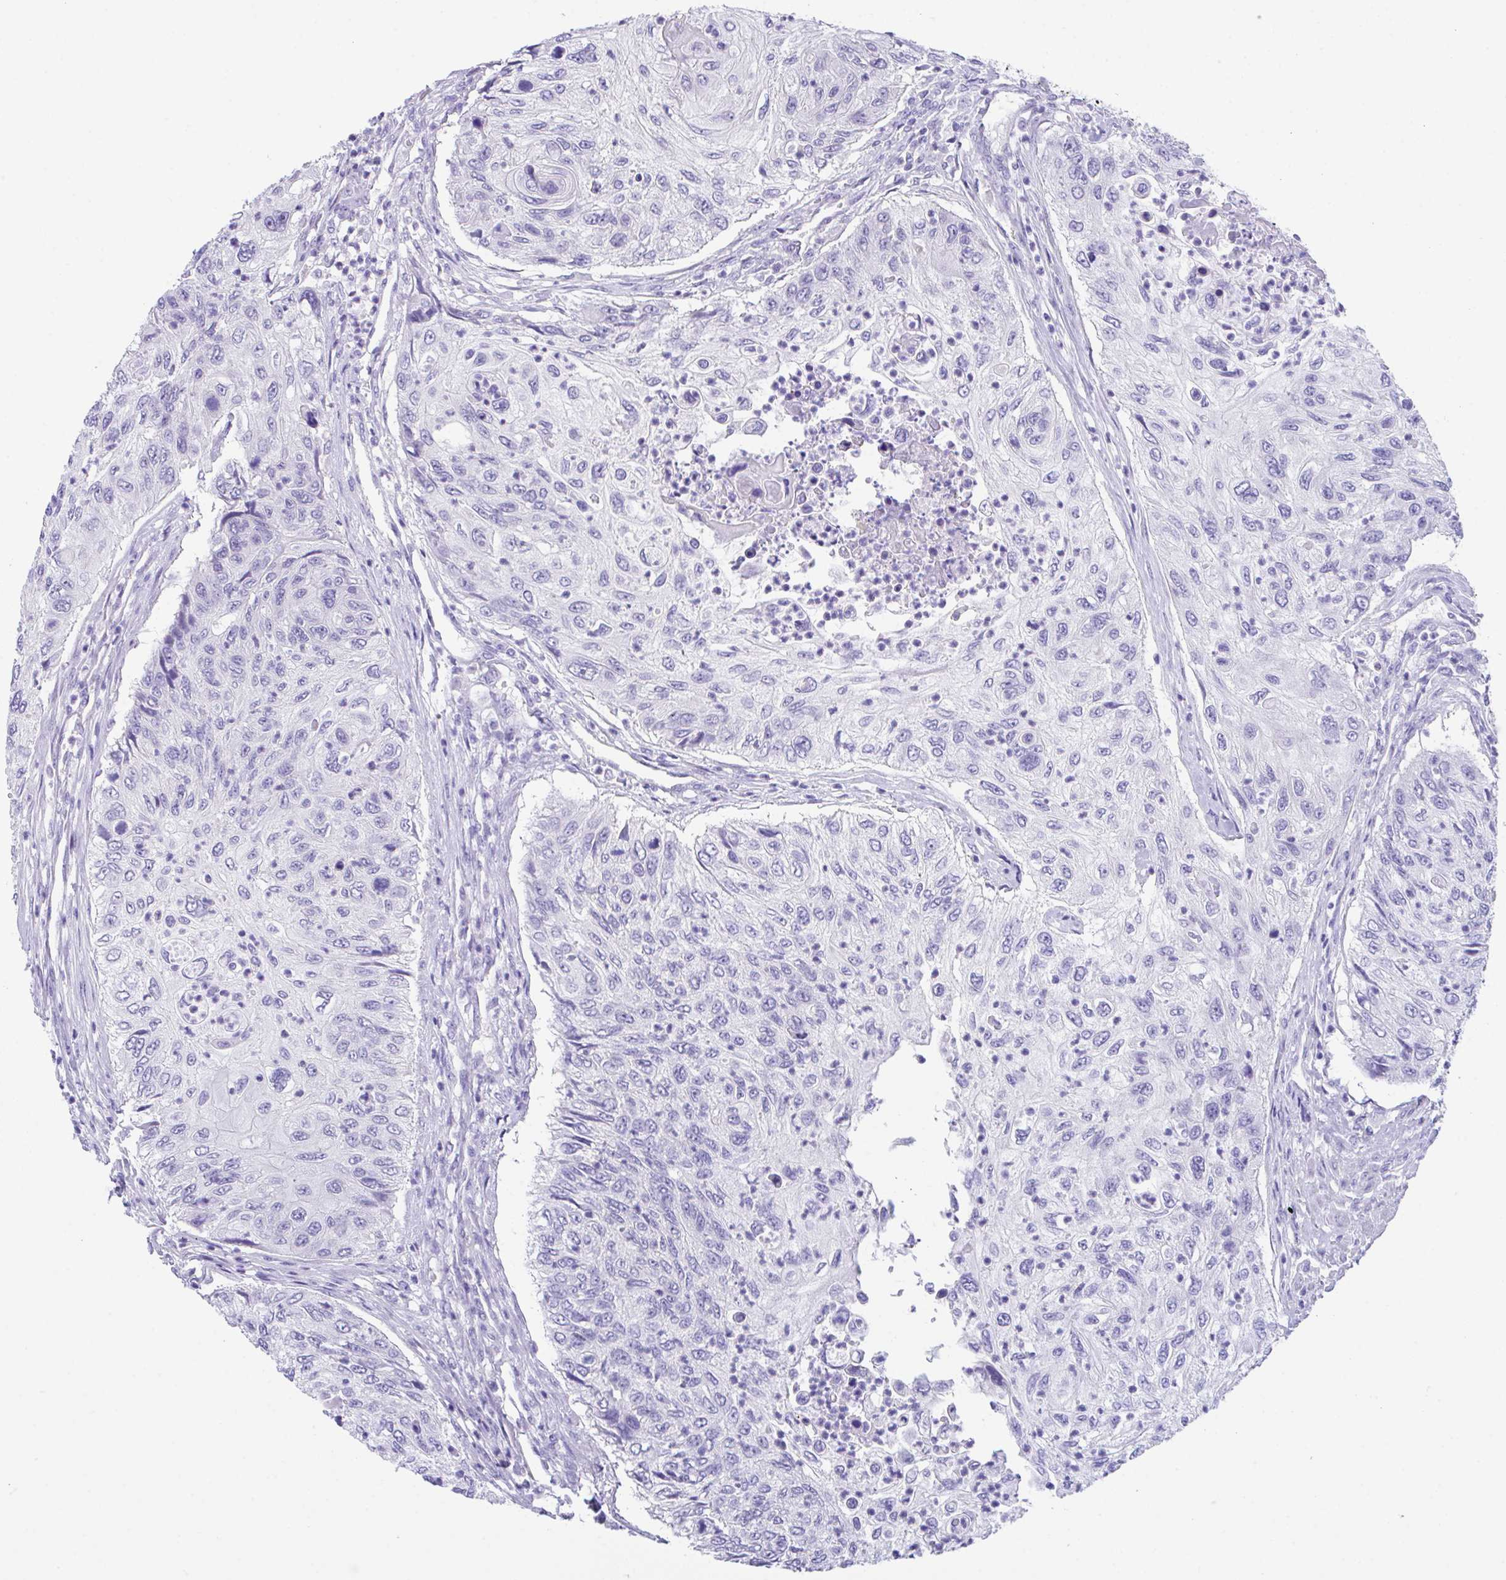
{"staining": {"intensity": "negative", "quantity": "none", "location": "none"}, "tissue": "urothelial cancer", "cell_type": "Tumor cells", "image_type": "cancer", "snomed": [{"axis": "morphology", "description": "Urothelial carcinoma, High grade"}, {"axis": "topography", "description": "Urinary bladder"}], "caption": "DAB (3,3'-diaminobenzidine) immunohistochemical staining of high-grade urothelial carcinoma reveals no significant expression in tumor cells.", "gene": "HACD4", "patient": {"sex": "female", "age": 60}}